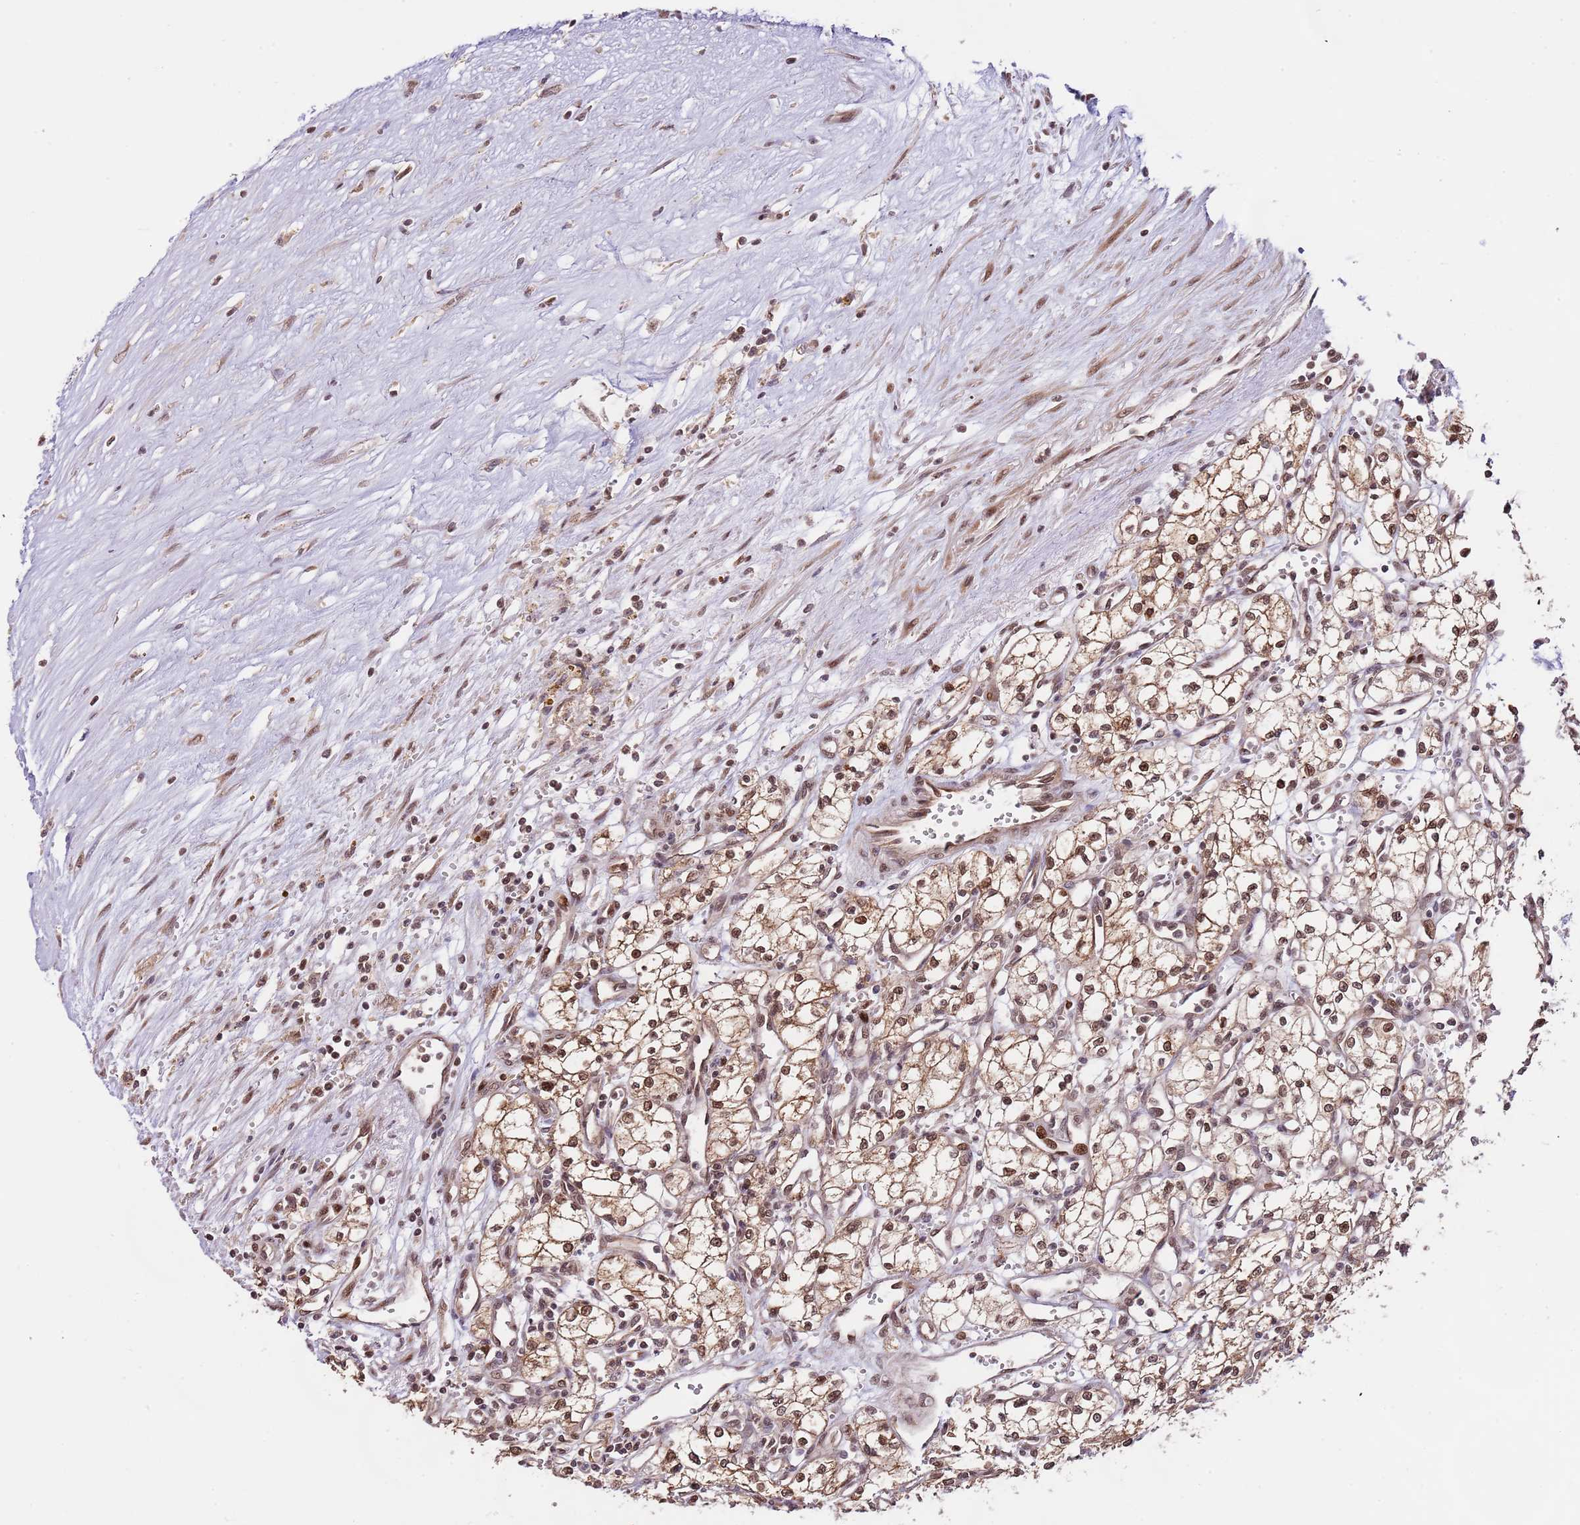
{"staining": {"intensity": "moderate", "quantity": ">75%", "location": "cytoplasmic/membranous,nuclear"}, "tissue": "renal cancer", "cell_type": "Tumor cells", "image_type": "cancer", "snomed": [{"axis": "morphology", "description": "Adenocarcinoma, NOS"}, {"axis": "topography", "description": "Kidney"}], "caption": "This photomicrograph demonstrates renal cancer (adenocarcinoma) stained with IHC to label a protein in brown. The cytoplasmic/membranous and nuclear of tumor cells show moderate positivity for the protein. Nuclei are counter-stained blue.", "gene": "RIF1", "patient": {"sex": "male", "age": 59}}